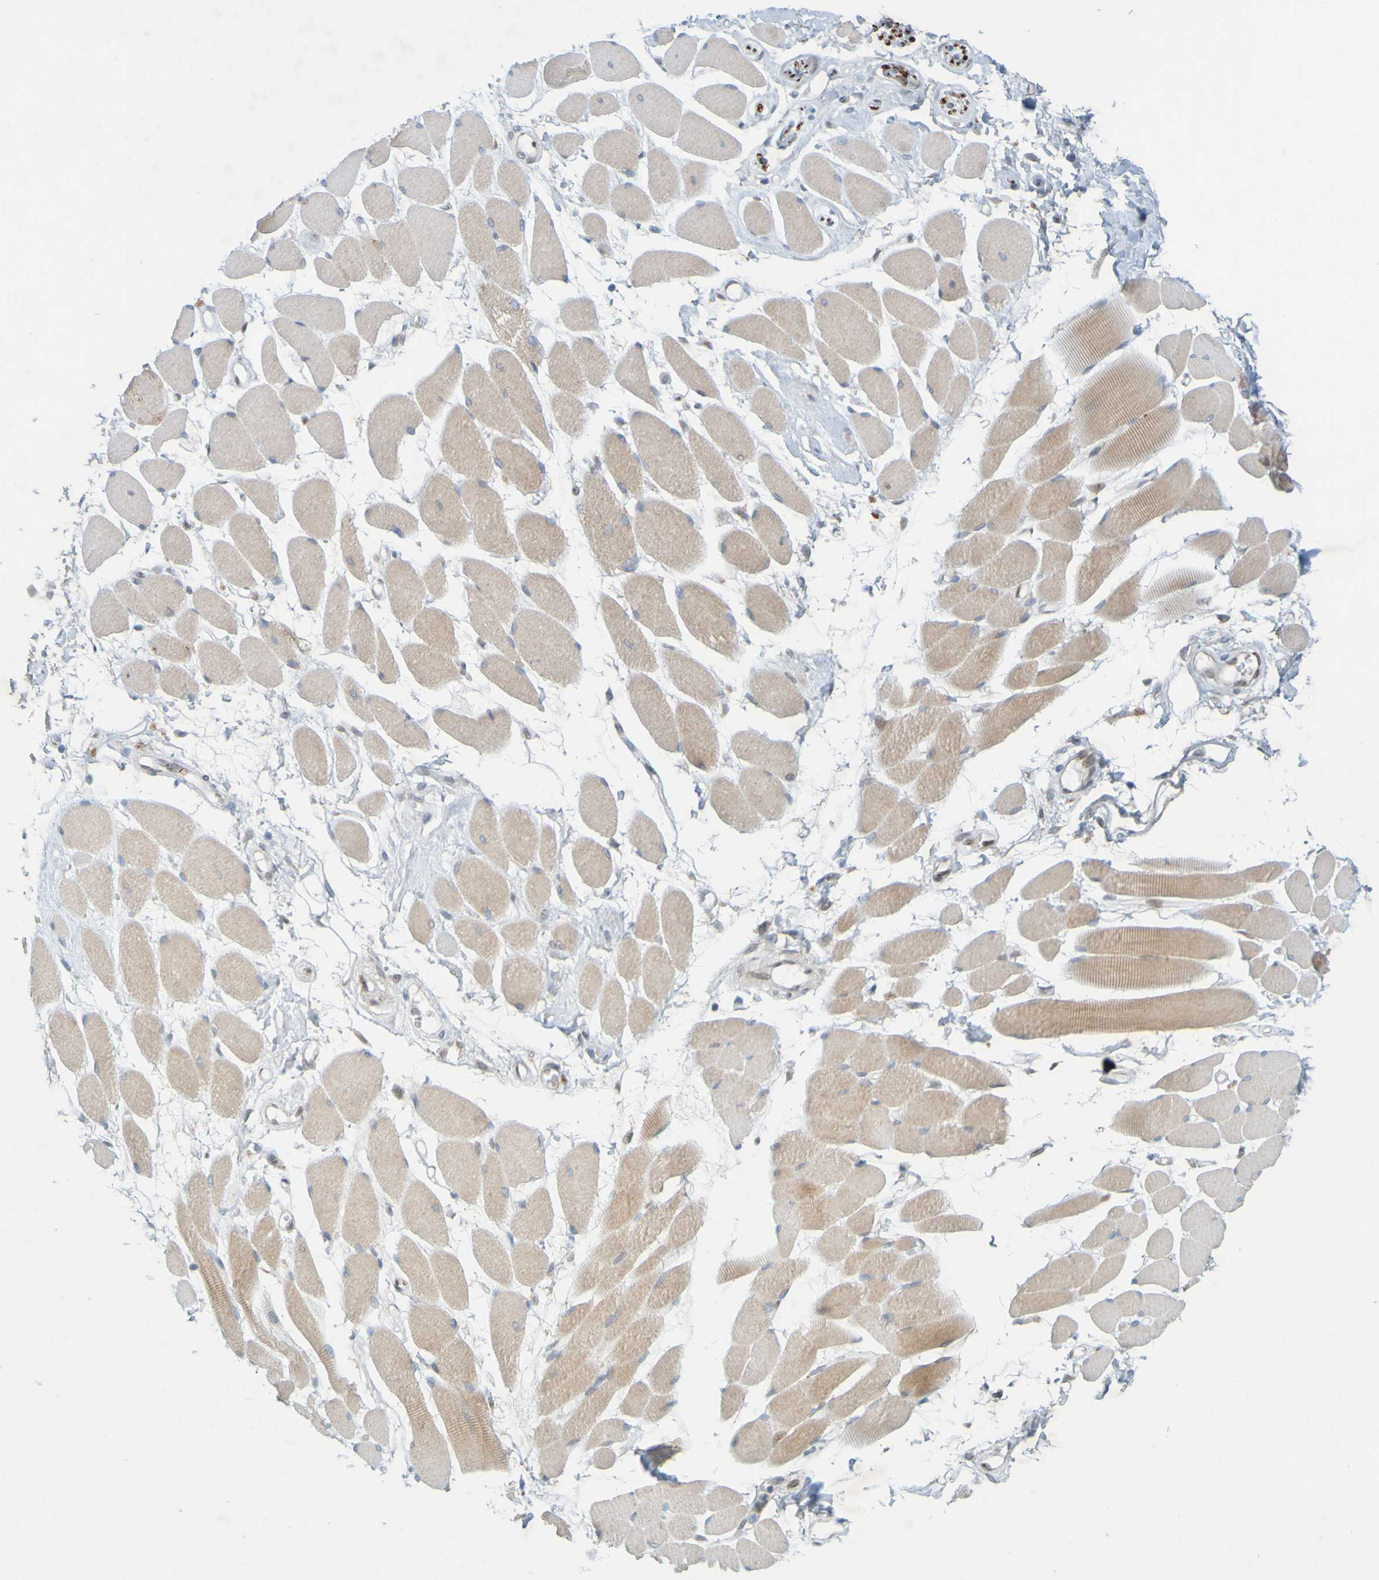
{"staining": {"intensity": "weak", "quantity": ">75%", "location": "cytoplasmic/membranous"}, "tissue": "skeletal muscle", "cell_type": "Myocytes", "image_type": "normal", "snomed": [{"axis": "morphology", "description": "Normal tissue, NOS"}, {"axis": "topography", "description": "Skeletal muscle"}, {"axis": "topography", "description": "Peripheral nerve tissue"}], "caption": "A micrograph showing weak cytoplasmic/membranous expression in about >75% of myocytes in benign skeletal muscle, as visualized by brown immunohistochemical staining.", "gene": "MAG", "patient": {"sex": "female", "age": 84}}